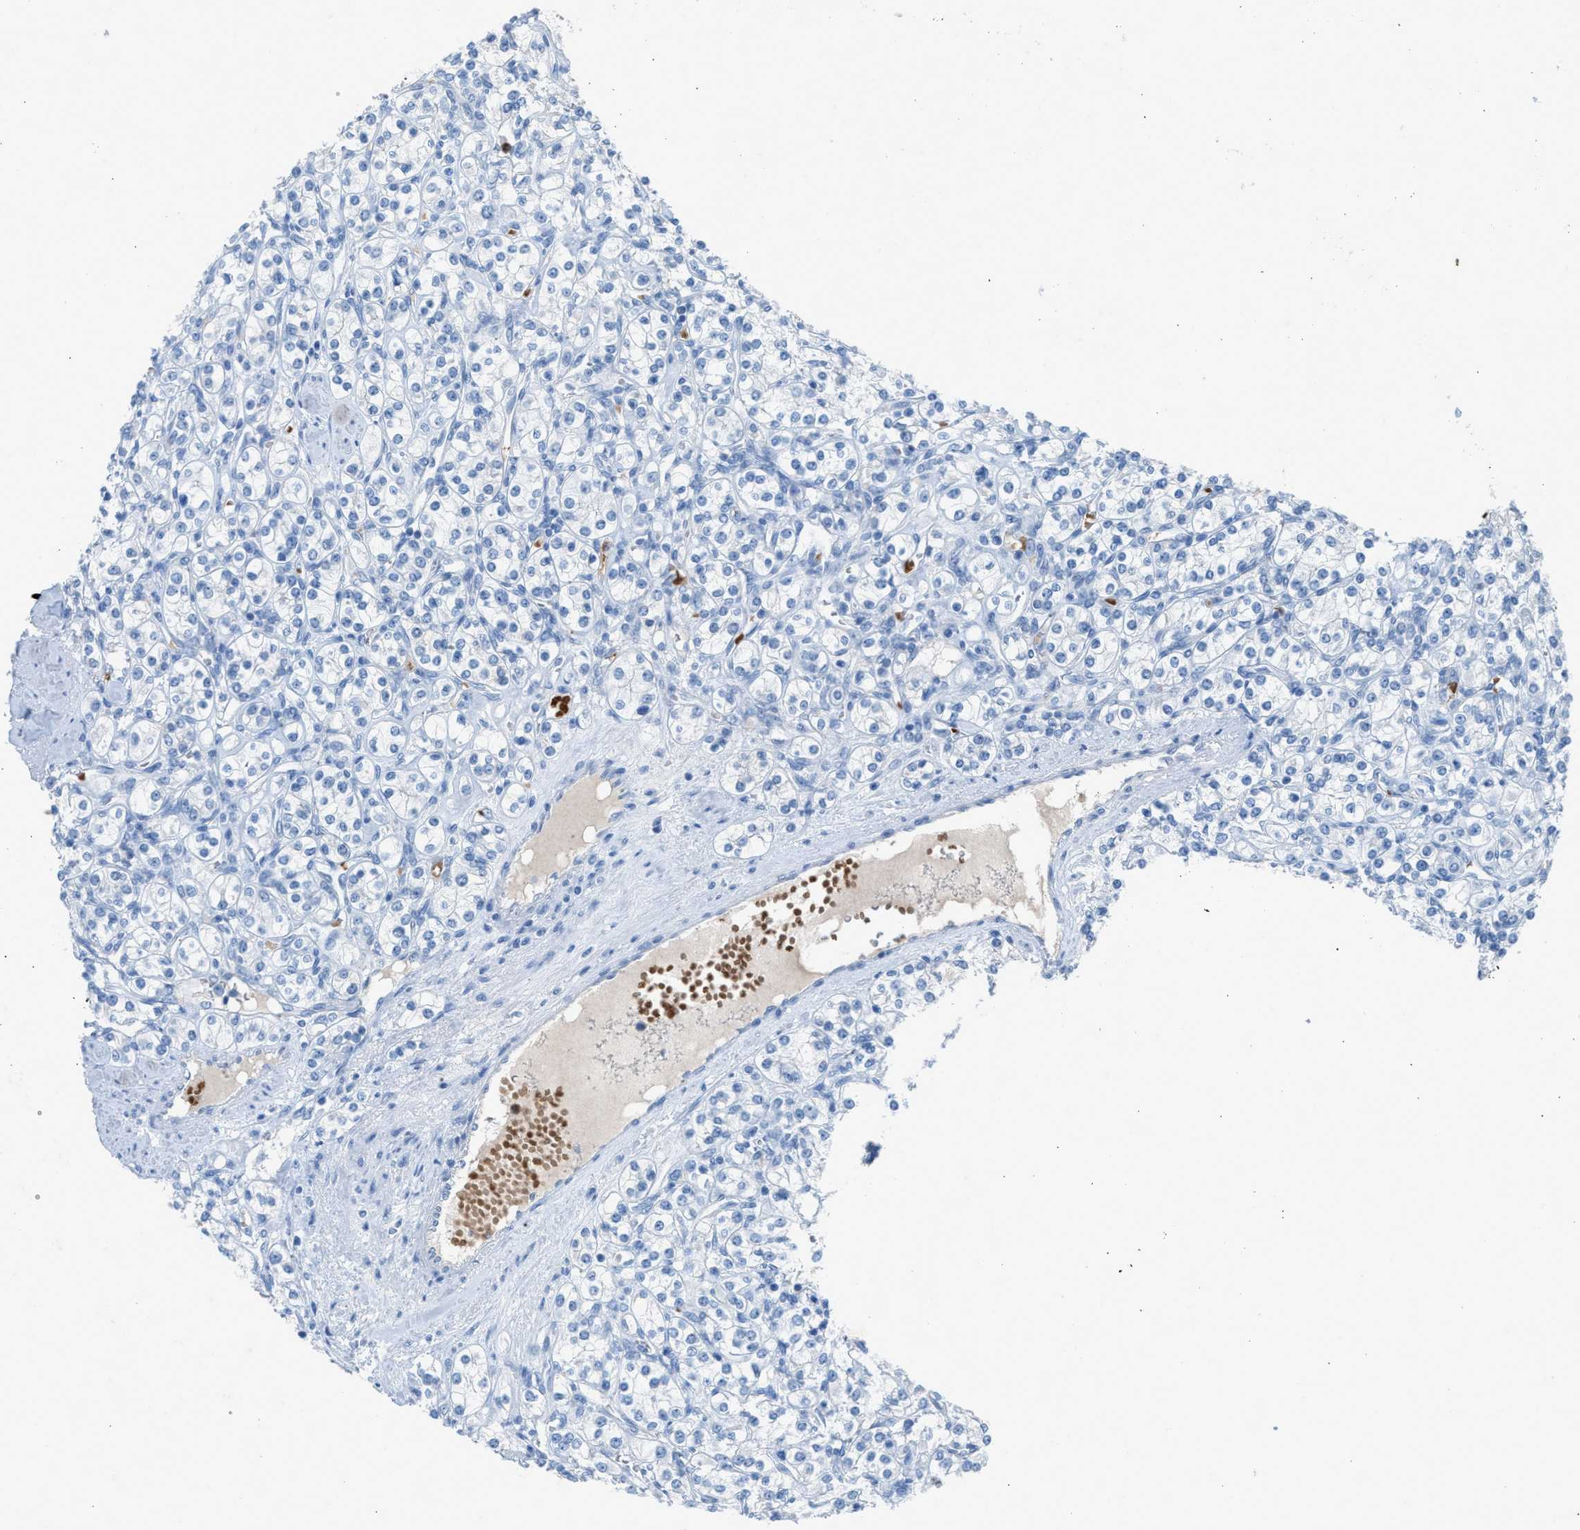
{"staining": {"intensity": "negative", "quantity": "none", "location": "none"}, "tissue": "renal cancer", "cell_type": "Tumor cells", "image_type": "cancer", "snomed": [{"axis": "morphology", "description": "Adenocarcinoma, NOS"}, {"axis": "topography", "description": "Kidney"}], "caption": "An immunohistochemistry (IHC) histopathology image of renal cancer is shown. There is no staining in tumor cells of renal cancer.", "gene": "CFAP77", "patient": {"sex": "male", "age": 77}}